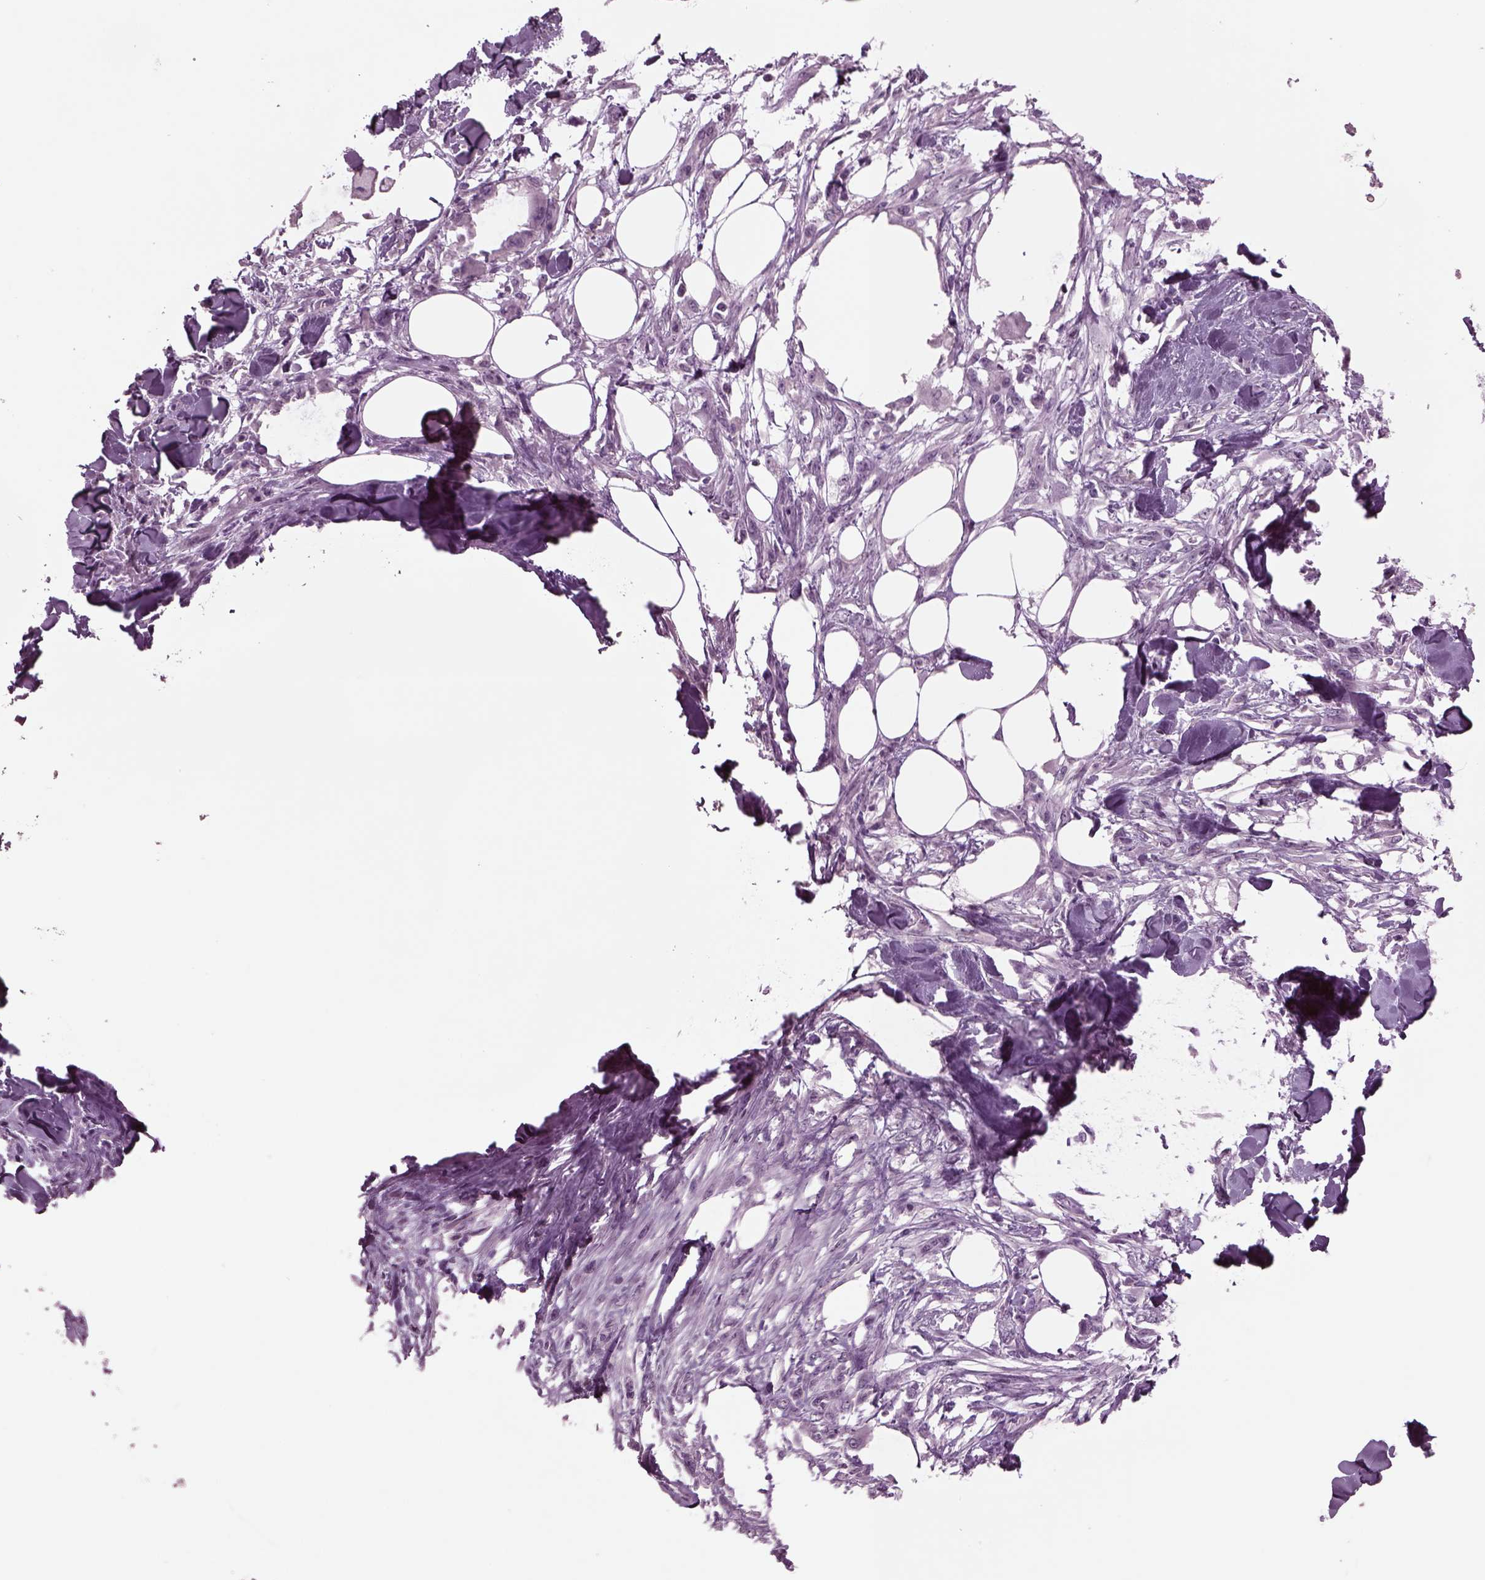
{"staining": {"intensity": "negative", "quantity": "none", "location": "none"}, "tissue": "skin cancer", "cell_type": "Tumor cells", "image_type": "cancer", "snomed": [{"axis": "morphology", "description": "Squamous cell carcinoma, NOS"}, {"axis": "topography", "description": "Skin"}], "caption": "Immunohistochemistry (IHC) photomicrograph of neoplastic tissue: human skin cancer (squamous cell carcinoma) stained with DAB demonstrates no significant protein expression in tumor cells.", "gene": "ODF3", "patient": {"sex": "female", "age": 59}}